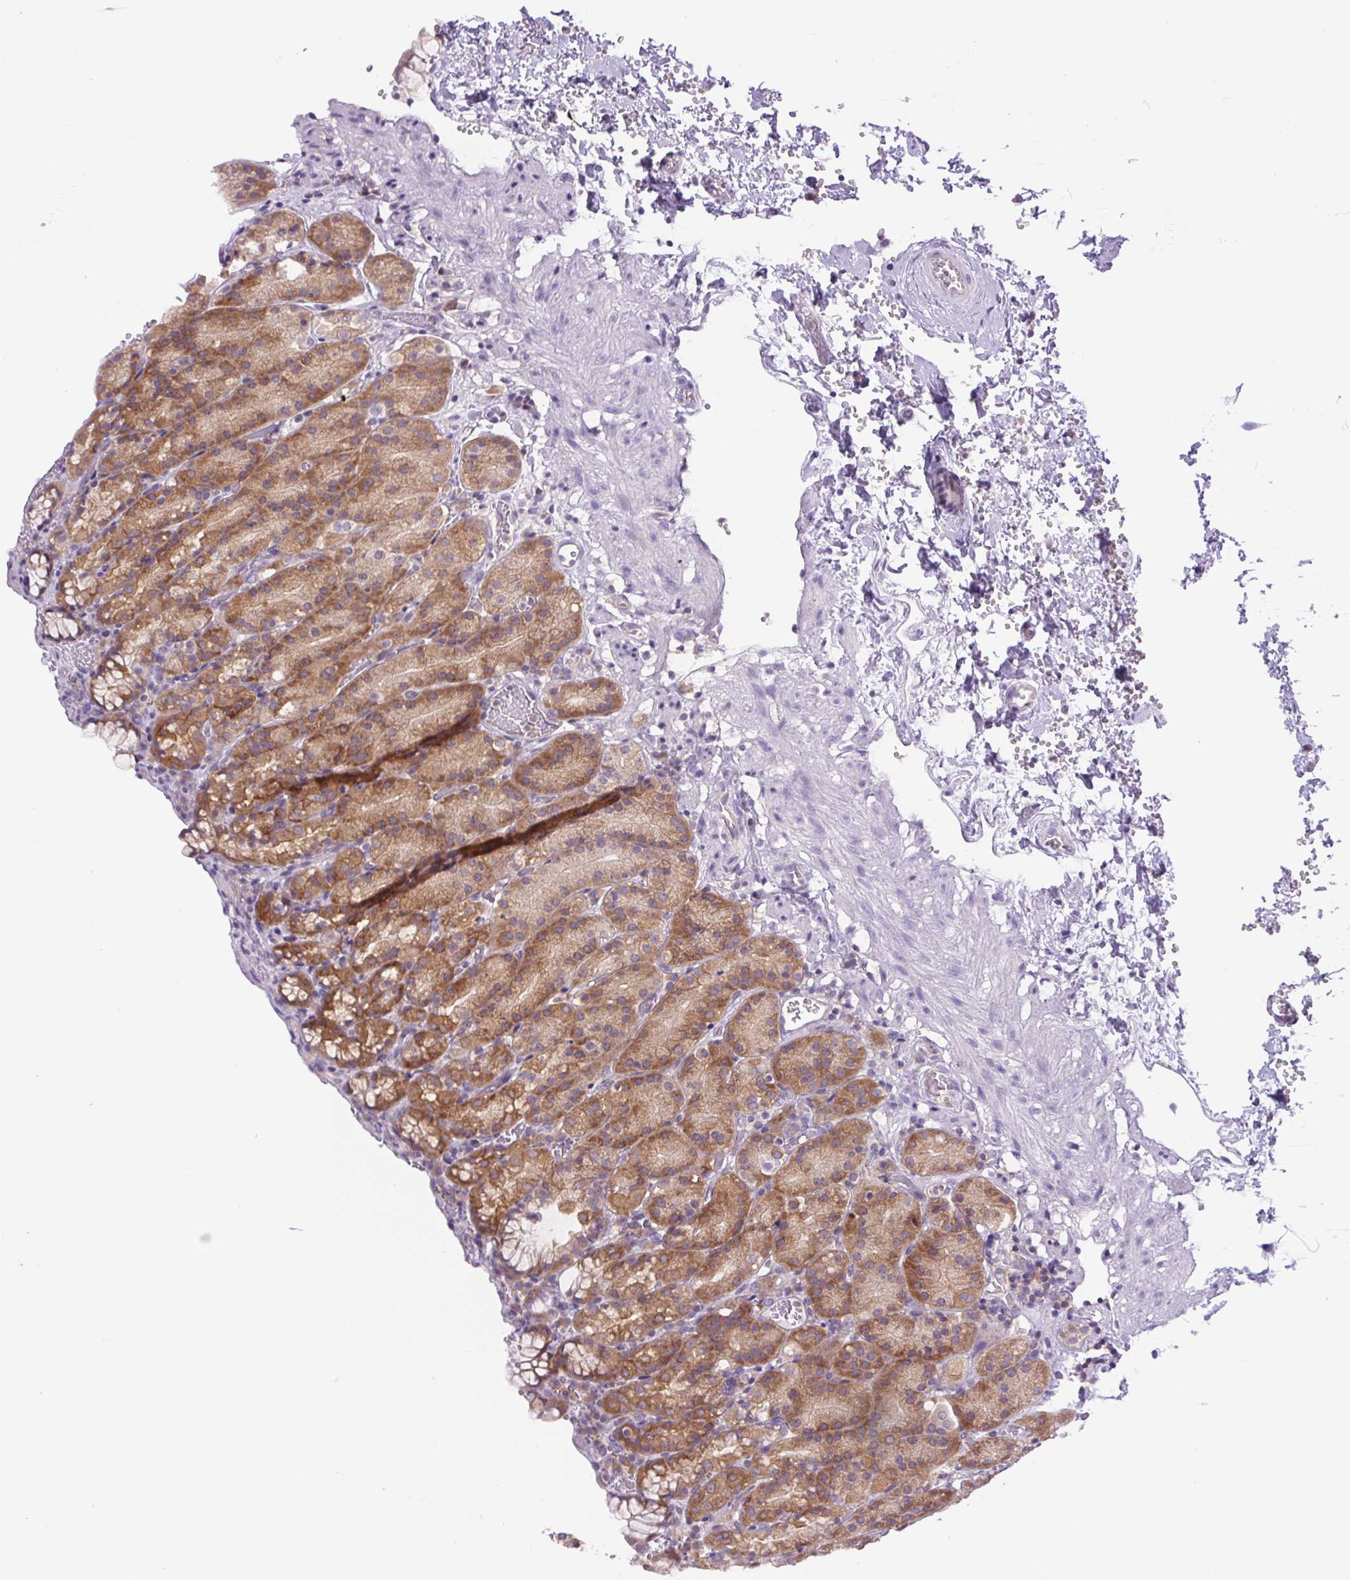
{"staining": {"intensity": "moderate", "quantity": ">75%", "location": "cytoplasmic/membranous"}, "tissue": "stomach", "cell_type": "Glandular cells", "image_type": "normal", "snomed": [{"axis": "morphology", "description": "Normal tissue, NOS"}, {"axis": "topography", "description": "Stomach, upper"}], "caption": "An immunohistochemistry photomicrograph of normal tissue is shown. Protein staining in brown highlights moderate cytoplasmic/membranous positivity in stomach within glandular cells. (DAB = brown stain, brightfield microscopy at high magnification).", "gene": "MINK1", "patient": {"sex": "female", "age": 81}}